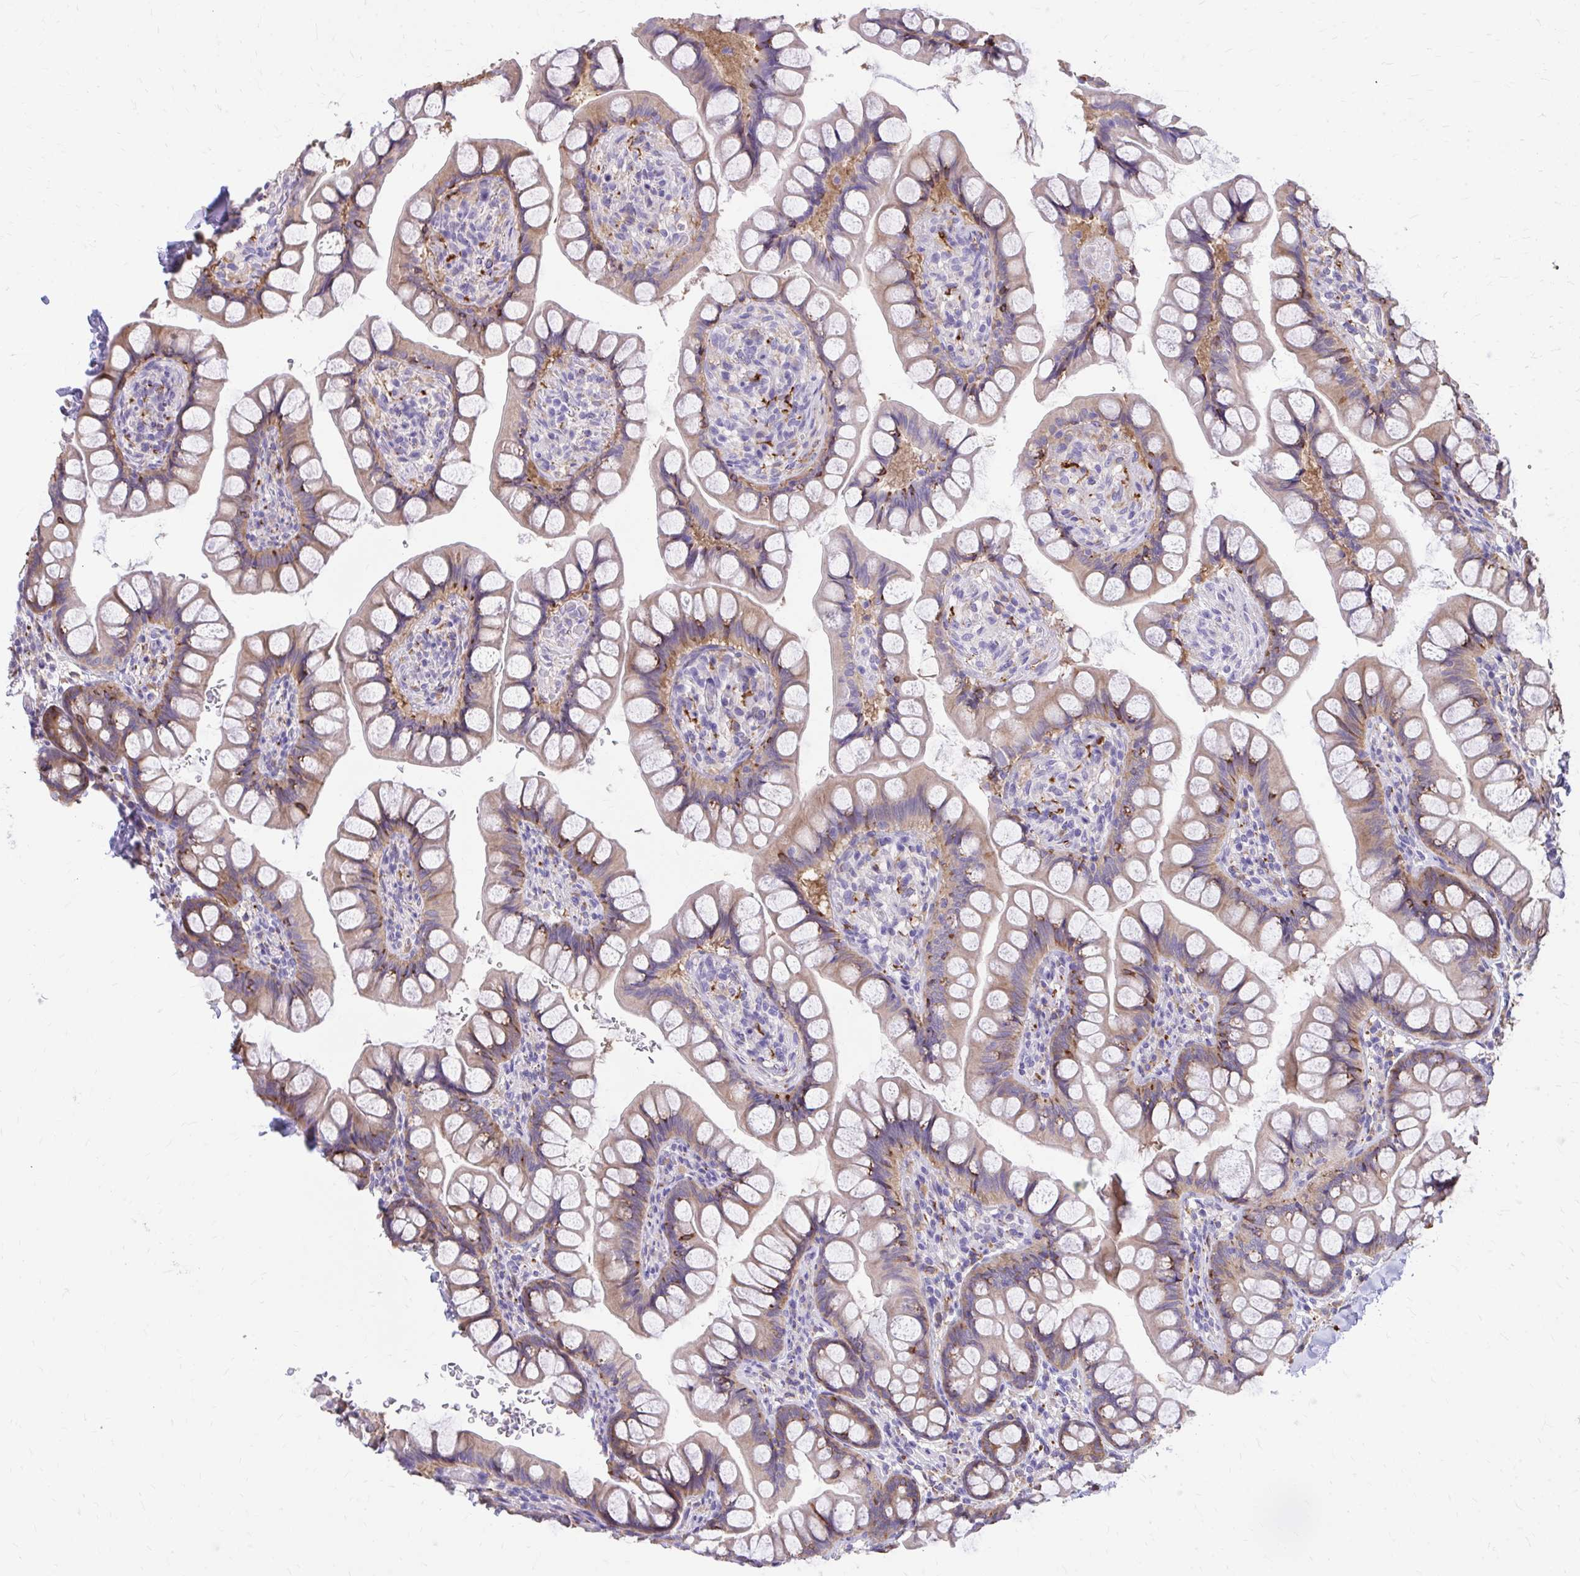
{"staining": {"intensity": "weak", "quantity": "25%-75%", "location": "cytoplasmic/membranous"}, "tissue": "small intestine", "cell_type": "Glandular cells", "image_type": "normal", "snomed": [{"axis": "morphology", "description": "Normal tissue, NOS"}, {"axis": "topography", "description": "Small intestine"}], "caption": "This photomicrograph displays normal small intestine stained with immunohistochemistry (IHC) to label a protein in brown. The cytoplasmic/membranous of glandular cells show weak positivity for the protein. Nuclei are counter-stained blue.", "gene": "EPB41L1", "patient": {"sex": "male", "age": 70}}